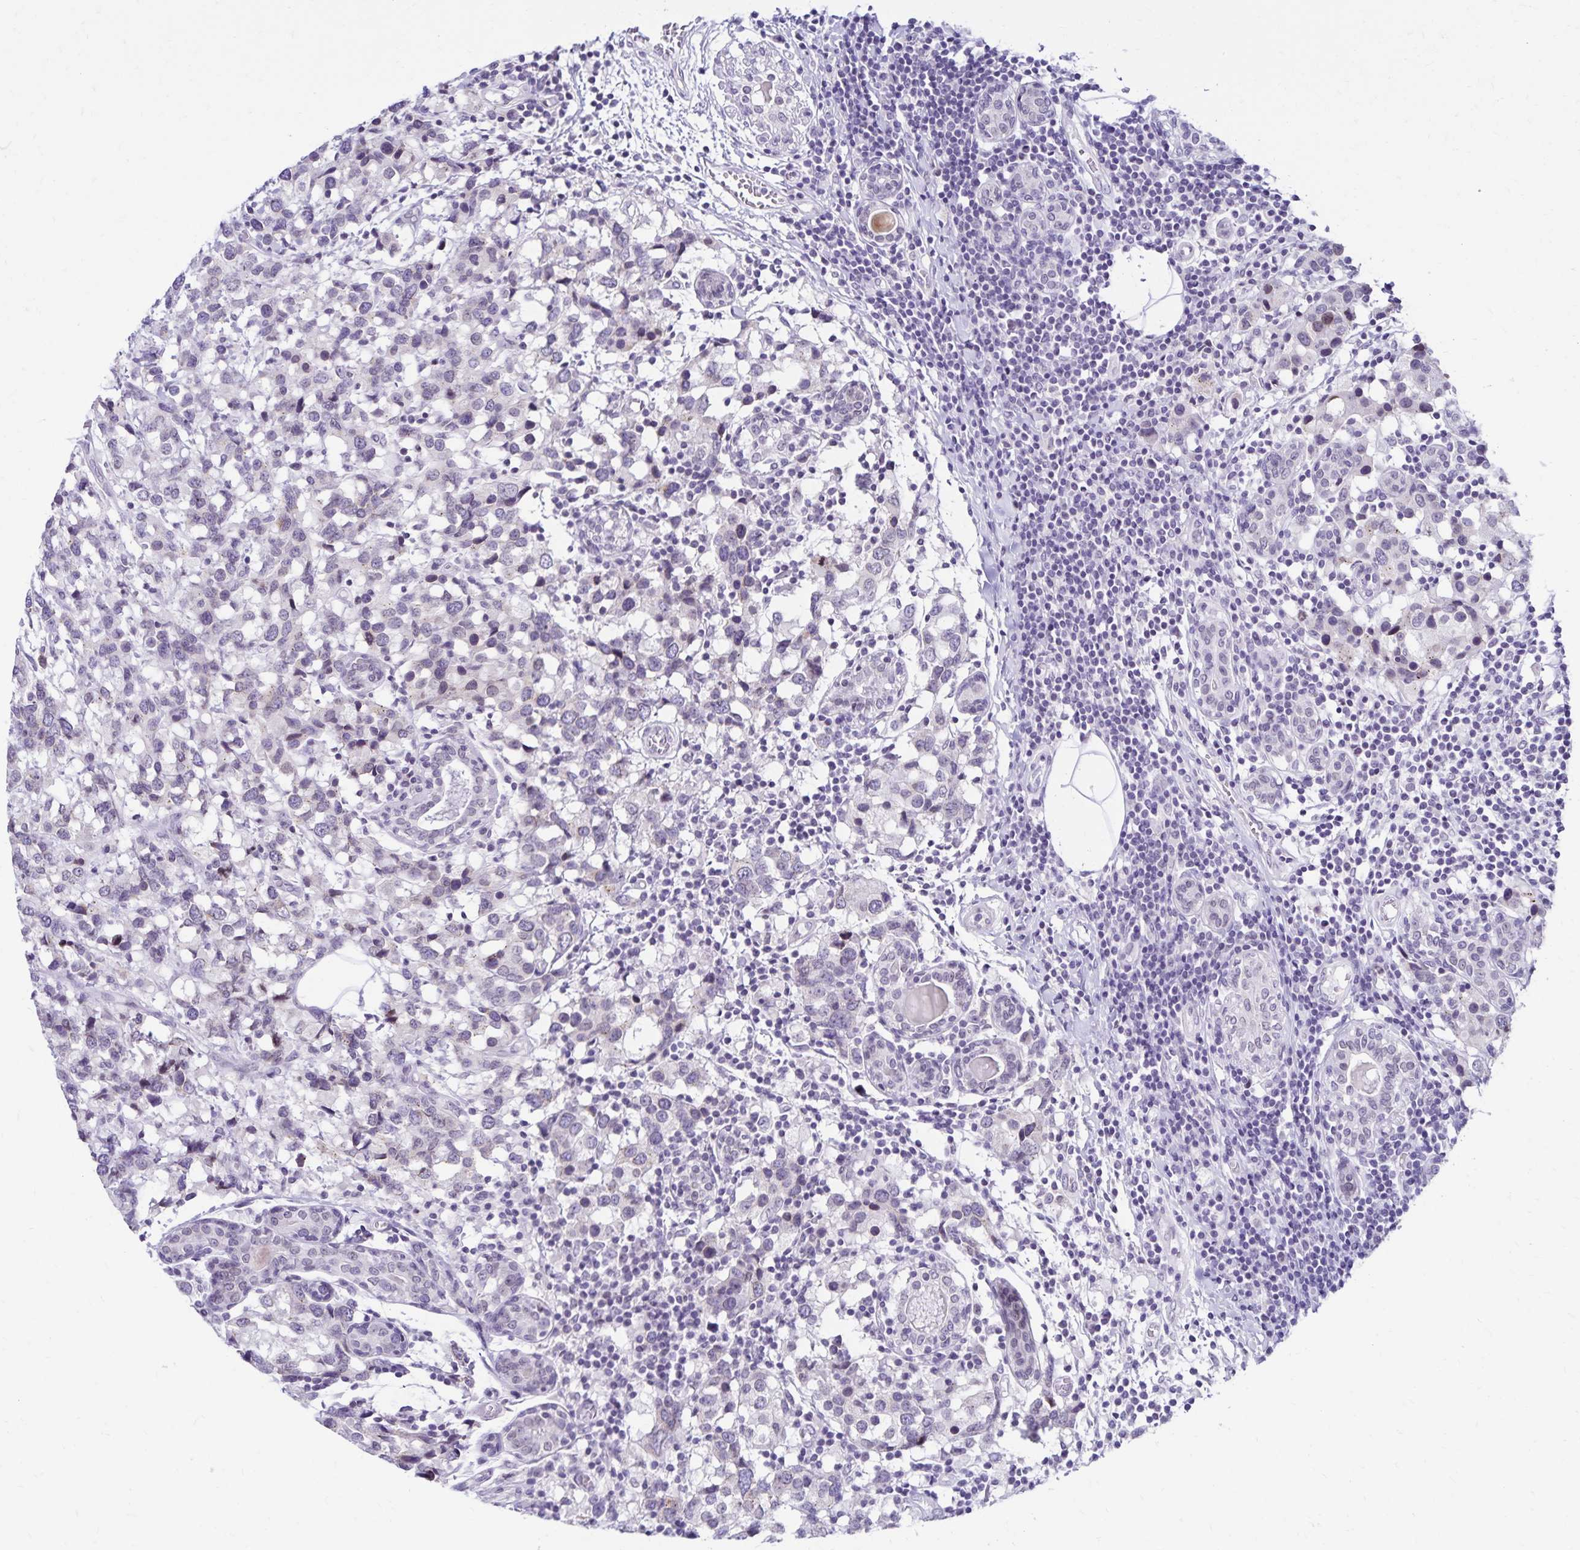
{"staining": {"intensity": "negative", "quantity": "none", "location": "none"}, "tissue": "breast cancer", "cell_type": "Tumor cells", "image_type": "cancer", "snomed": [{"axis": "morphology", "description": "Lobular carcinoma"}, {"axis": "topography", "description": "Breast"}], "caption": "High magnification brightfield microscopy of breast cancer (lobular carcinoma) stained with DAB (3,3'-diaminobenzidine) (brown) and counterstained with hematoxylin (blue): tumor cells show no significant staining.", "gene": "FAM166C", "patient": {"sex": "female", "age": 59}}